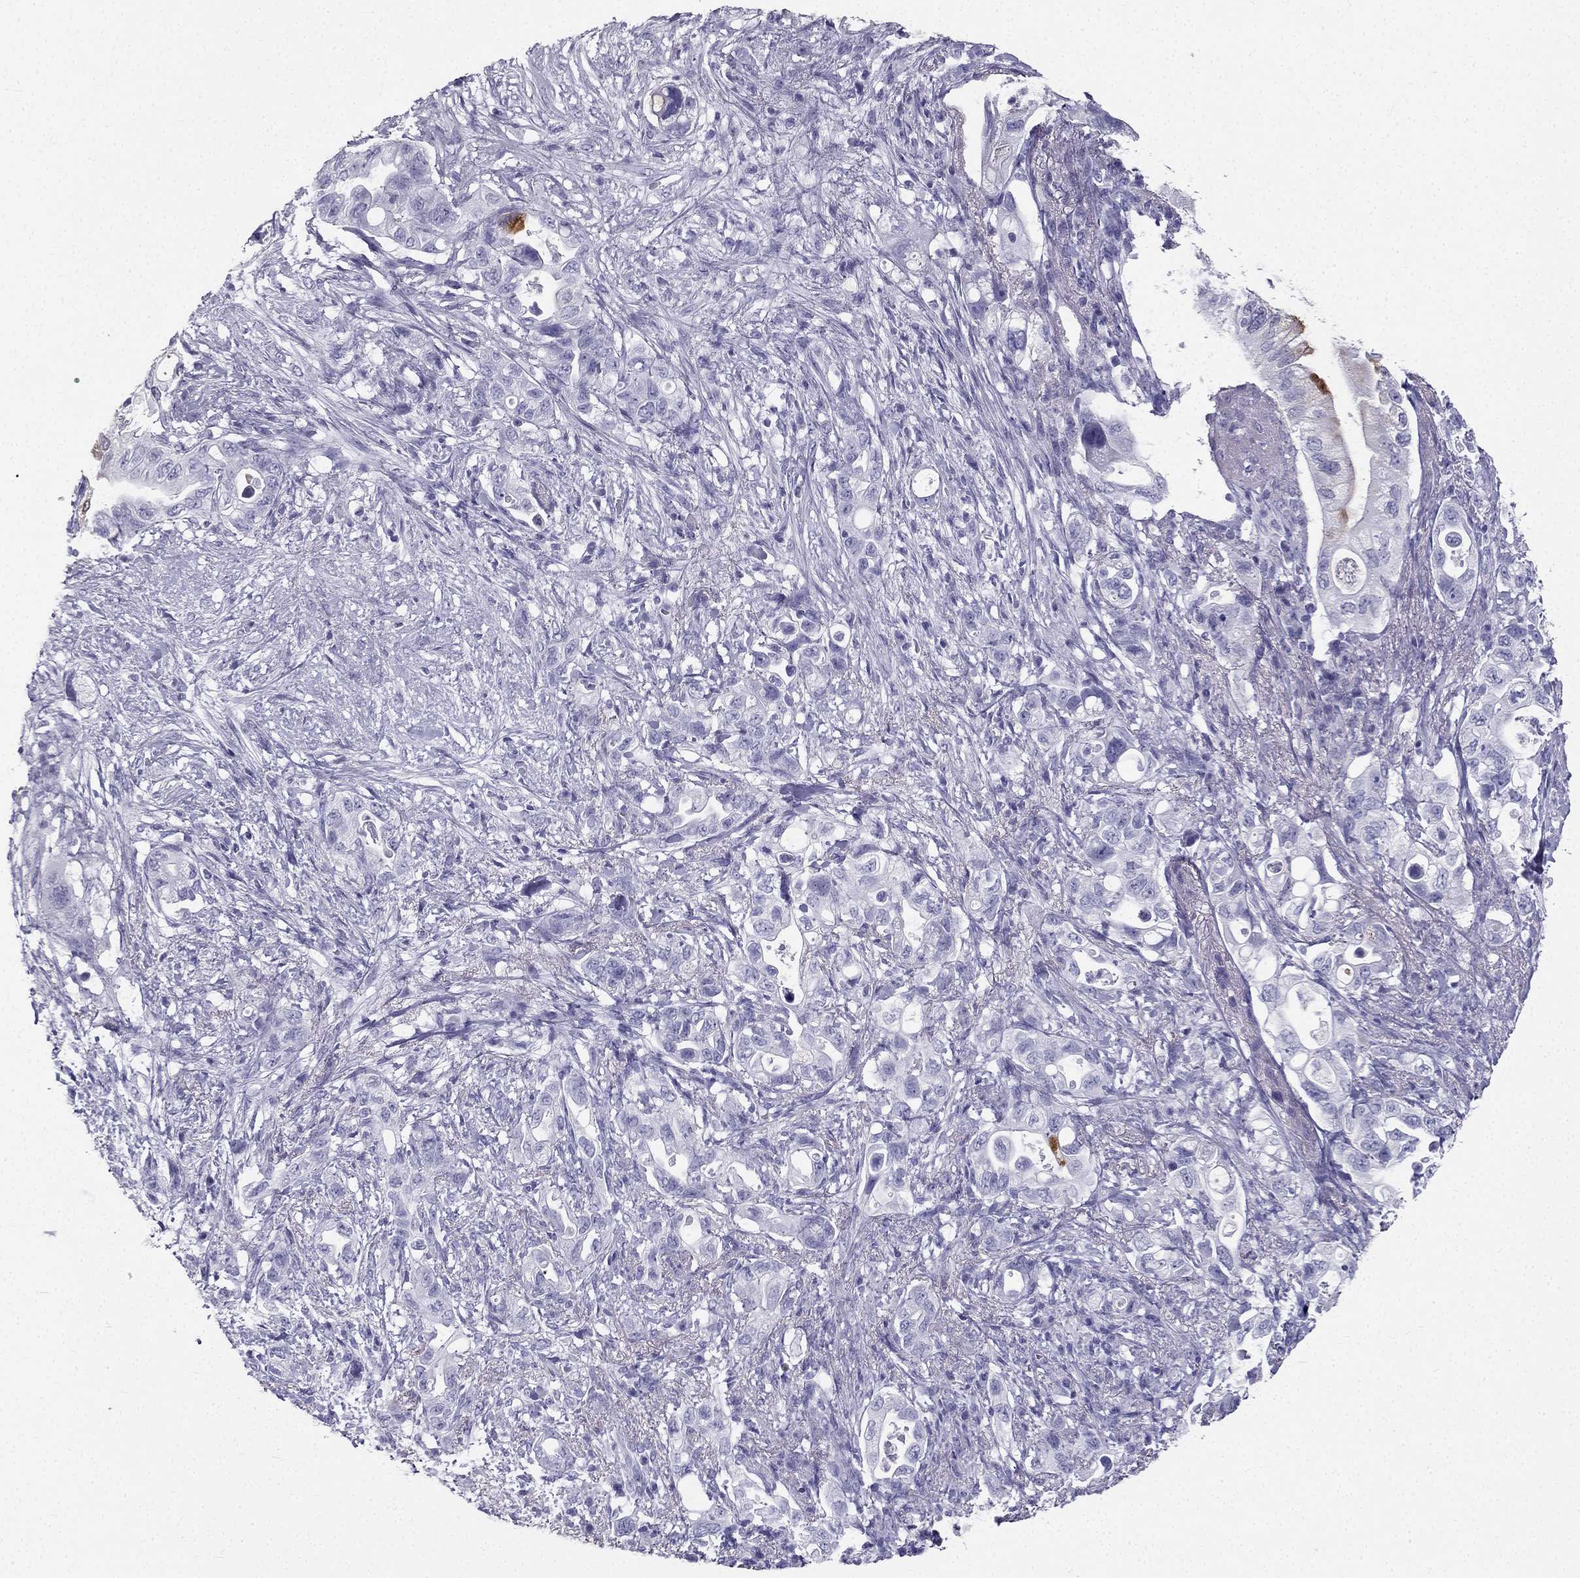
{"staining": {"intensity": "moderate", "quantity": "<25%", "location": "cytoplasmic/membranous"}, "tissue": "pancreatic cancer", "cell_type": "Tumor cells", "image_type": "cancer", "snomed": [{"axis": "morphology", "description": "Adenocarcinoma, NOS"}, {"axis": "topography", "description": "Pancreas"}], "caption": "This is a micrograph of IHC staining of adenocarcinoma (pancreatic), which shows moderate expression in the cytoplasmic/membranous of tumor cells.", "gene": "TFF3", "patient": {"sex": "female", "age": 72}}